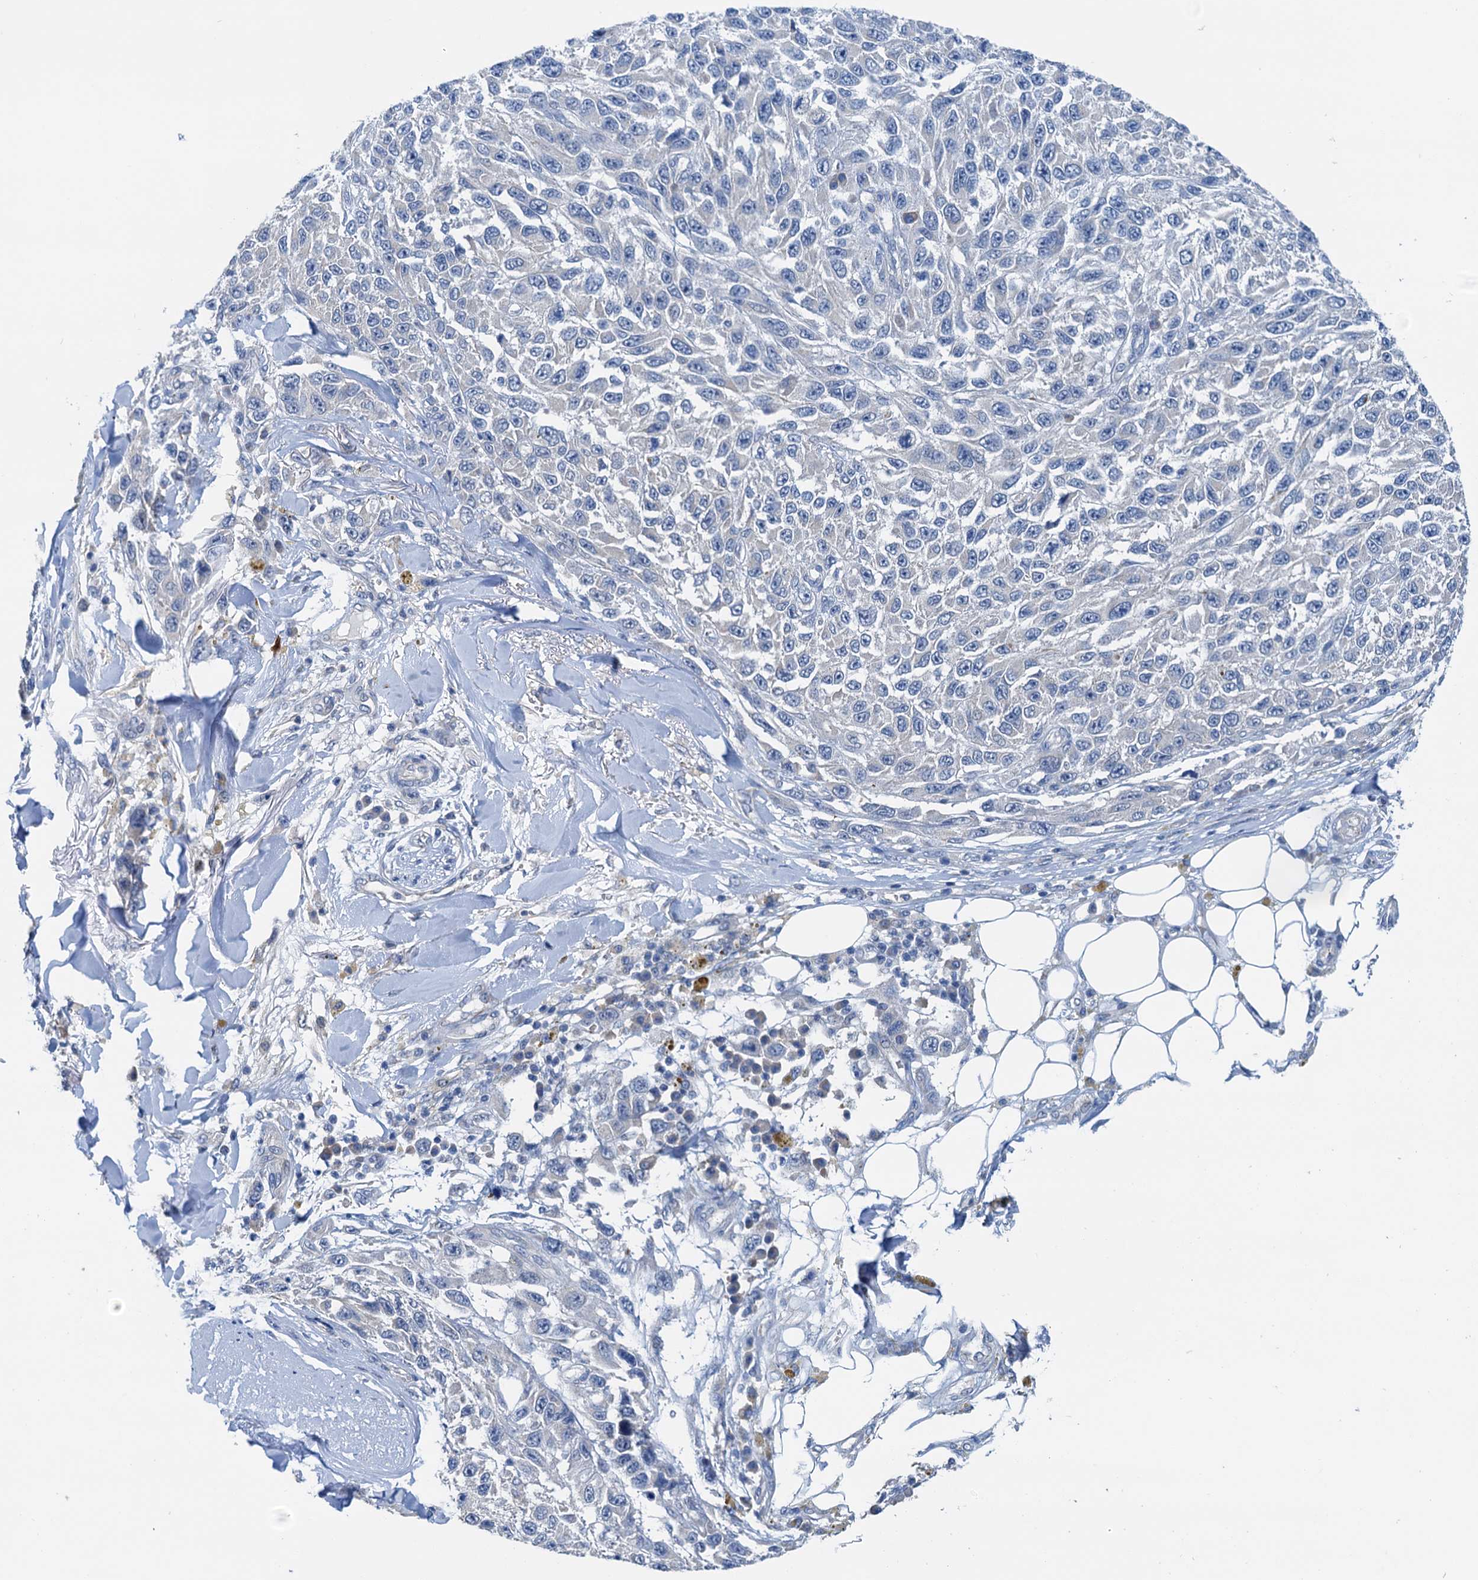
{"staining": {"intensity": "negative", "quantity": "none", "location": "none"}, "tissue": "melanoma", "cell_type": "Tumor cells", "image_type": "cancer", "snomed": [{"axis": "morphology", "description": "Normal tissue, NOS"}, {"axis": "morphology", "description": "Malignant melanoma, NOS"}, {"axis": "topography", "description": "Skin"}], "caption": "IHC image of neoplastic tissue: human malignant melanoma stained with DAB shows no significant protein positivity in tumor cells.", "gene": "ELAC1", "patient": {"sex": "female", "age": 96}}